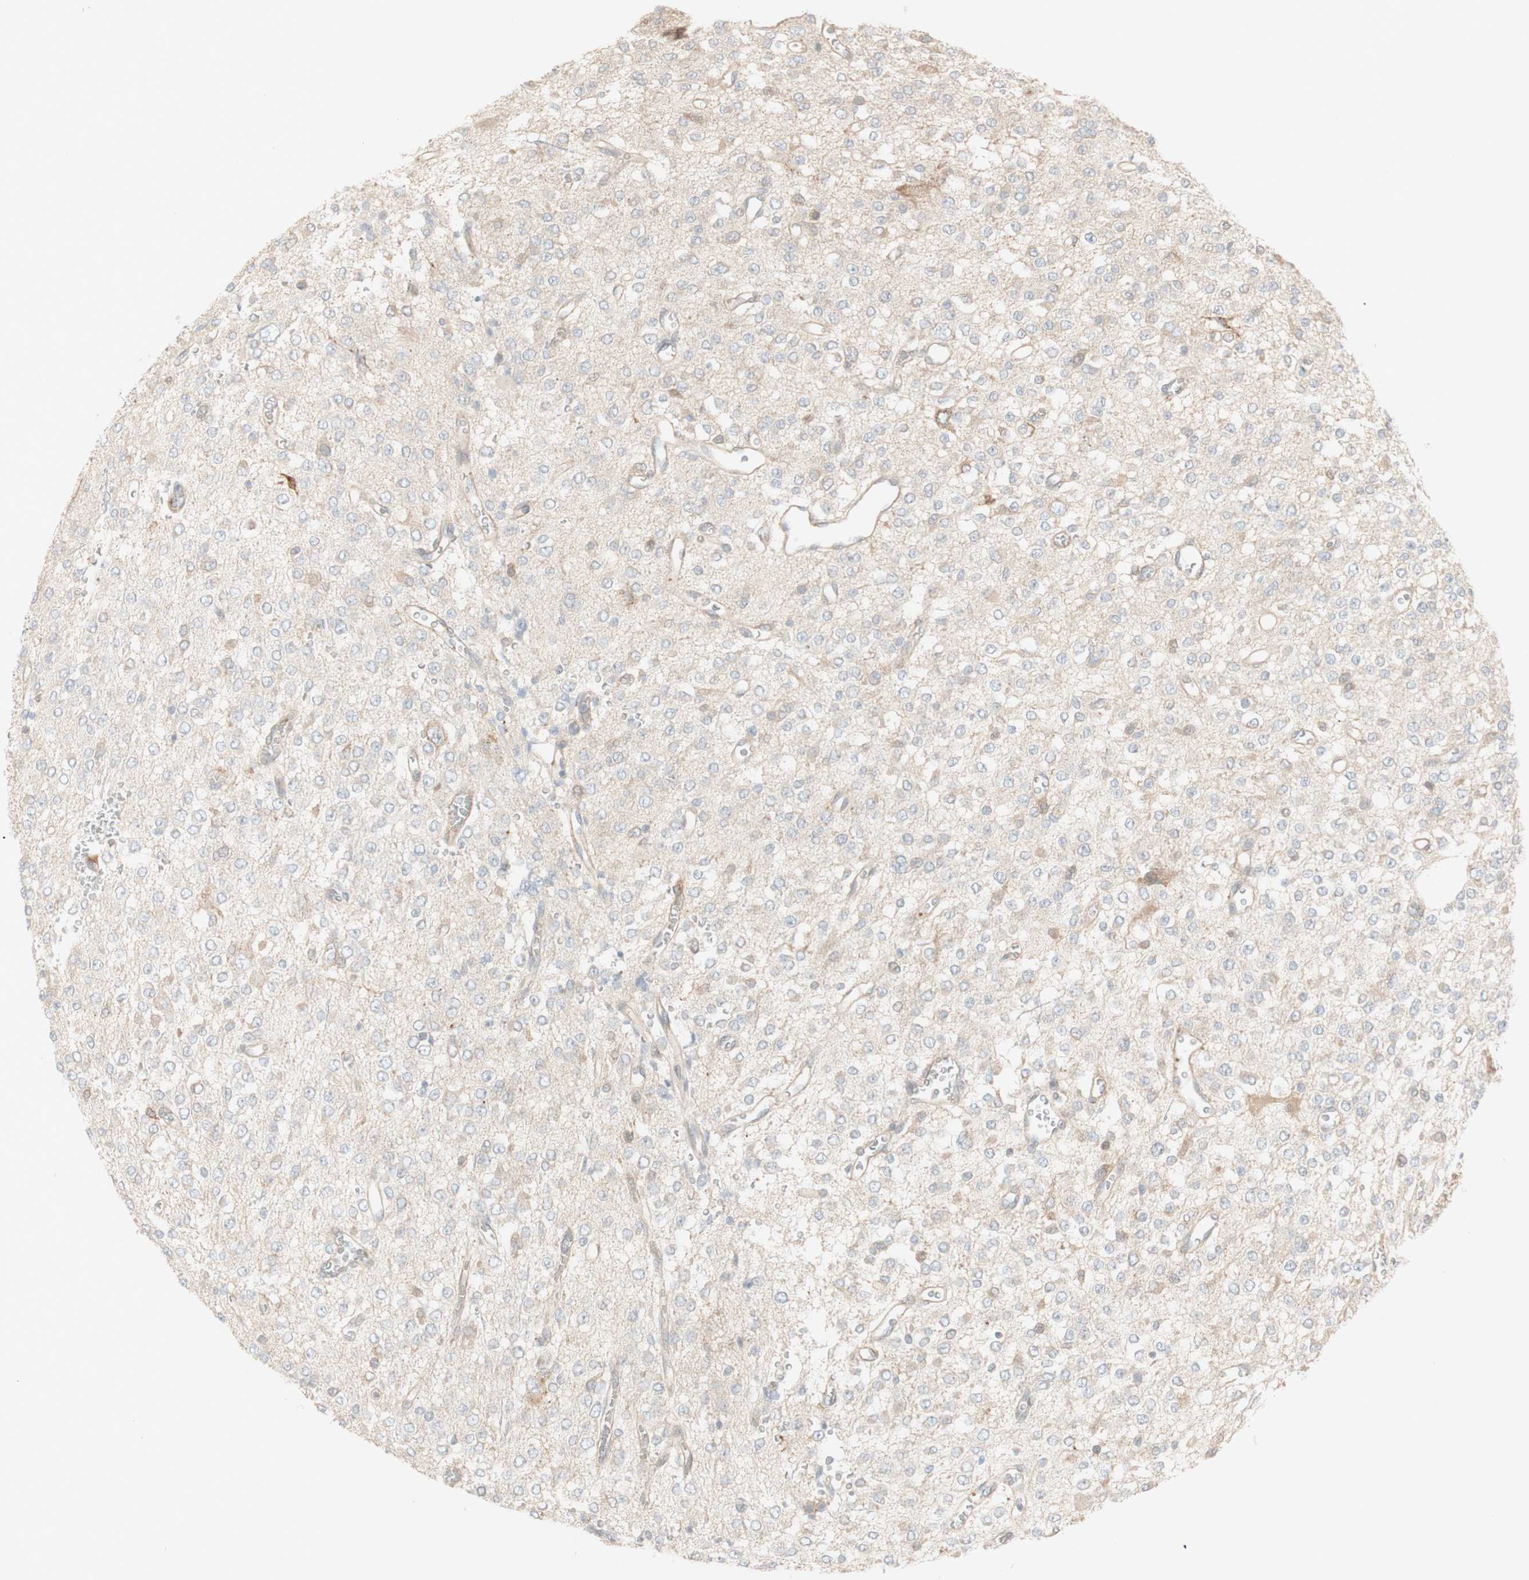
{"staining": {"intensity": "weak", "quantity": ">75%", "location": "cytoplasmic/membranous"}, "tissue": "glioma", "cell_type": "Tumor cells", "image_type": "cancer", "snomed": [{"axis": "morphology", "description": "Glioma, malignant, Low grade"}, {"axis": "topography", "description": "Brain"}], "caption": "DAB (3,3'-diaminobenzidine) immunohistochemical staining of human glioma displays weak cytoplasmic/membranous protein positivity in about >75% of tumor cells. Nuclei are stained in blue.", "gene": "CNN3", "patient": {"sex": "male", "age": 38}}